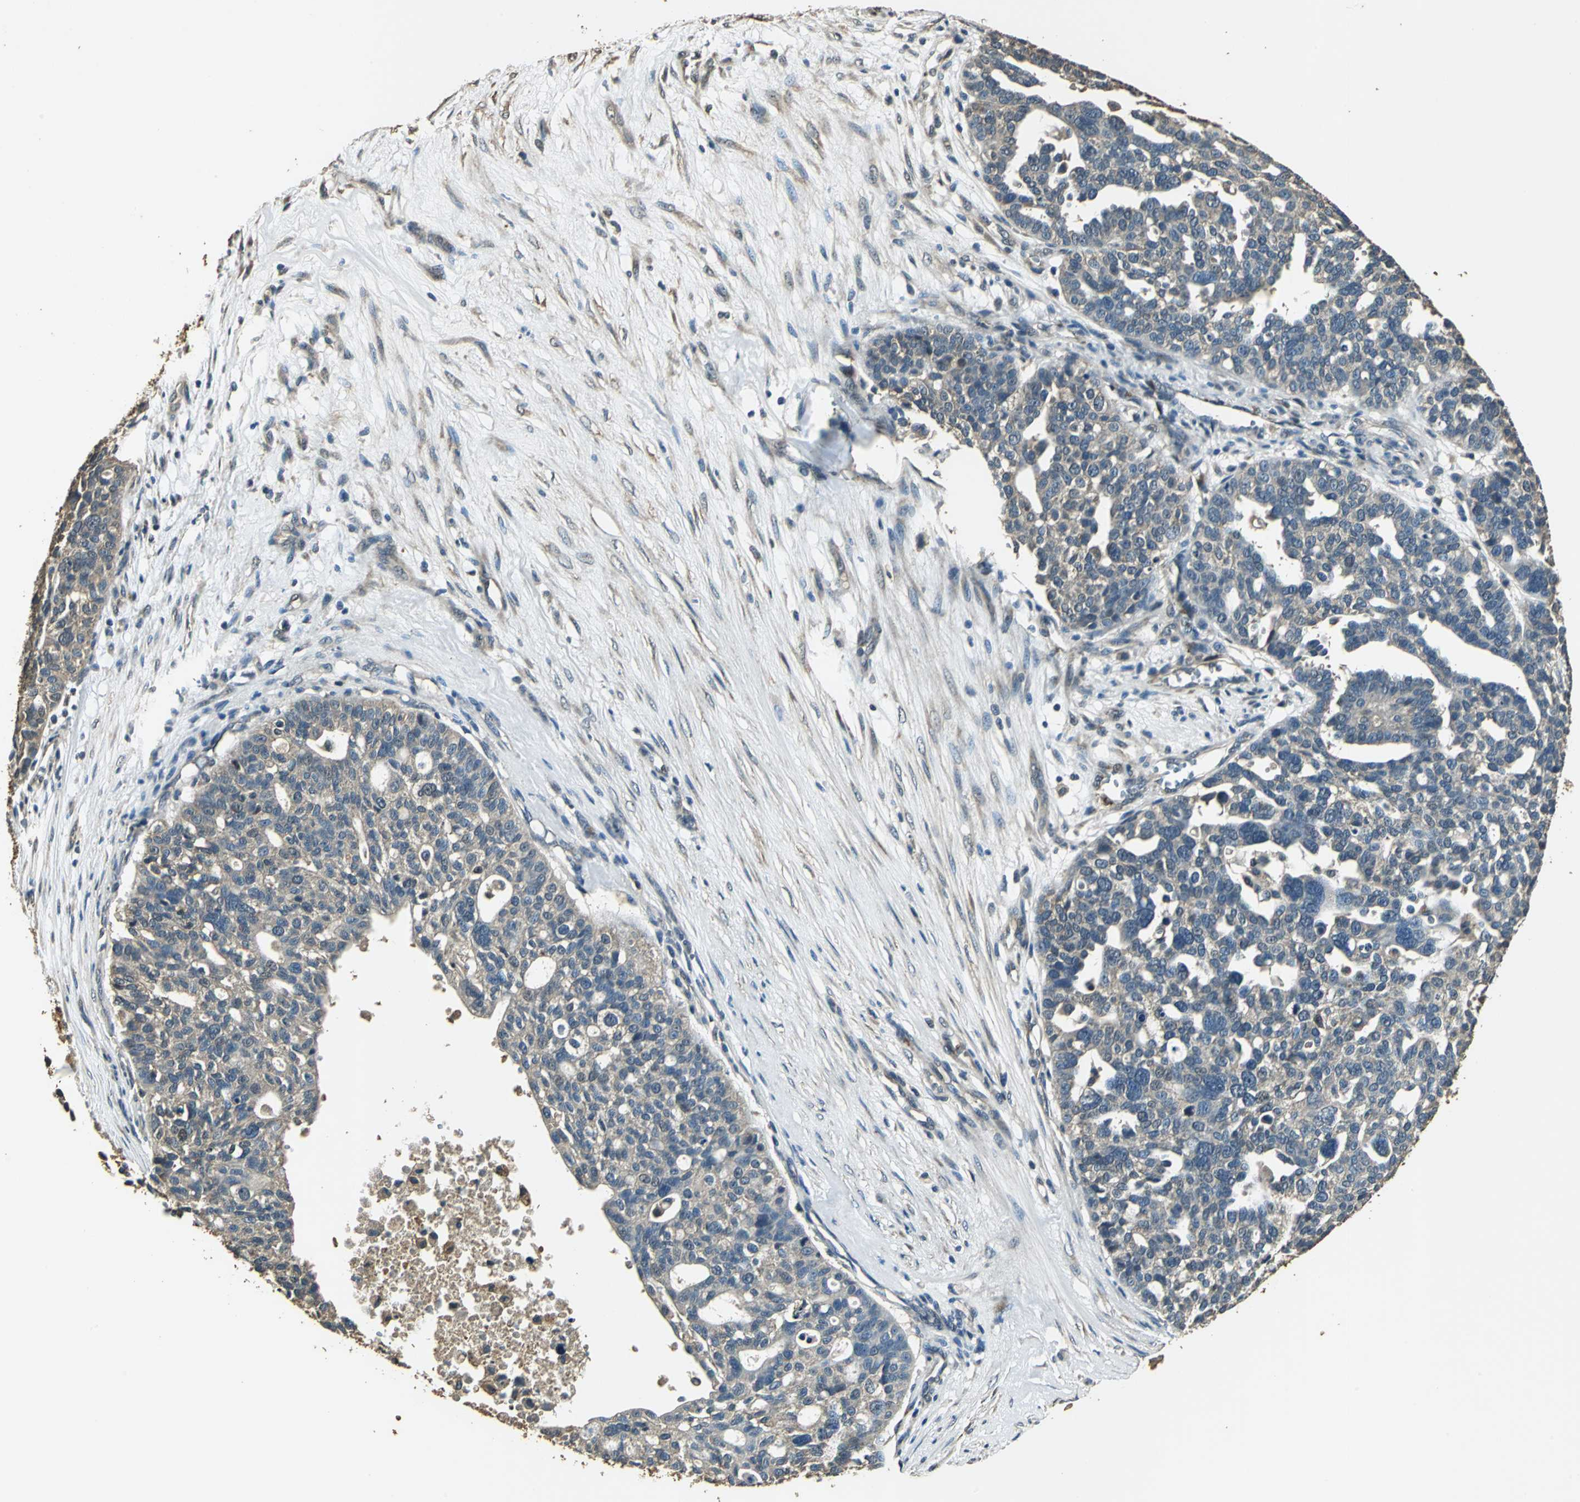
{"staining": {"intensity": "weak", "quantity": ">75%", "location": "cytoplasmic/membranous"}, "tissue": "ovarian cancer", "cell_type": "Tumor cells", "image_type": "cancer", "snomed": [{"axis": "morphology", "description": "Cystadenocarcinoma, serous, NOS"}, {"axis": "topography", "description": "Ovary"}], "caption": "High-power microscopy captured an immunohistochemistry histopathology image of serous cystadenocarcinoma (ovarian), revealing weak cytoplasmic/membranous expression in approximately >75% of tumor cells.", "gene": "TMPRSS4", "patient": {"sex": "female", "age": 59}}